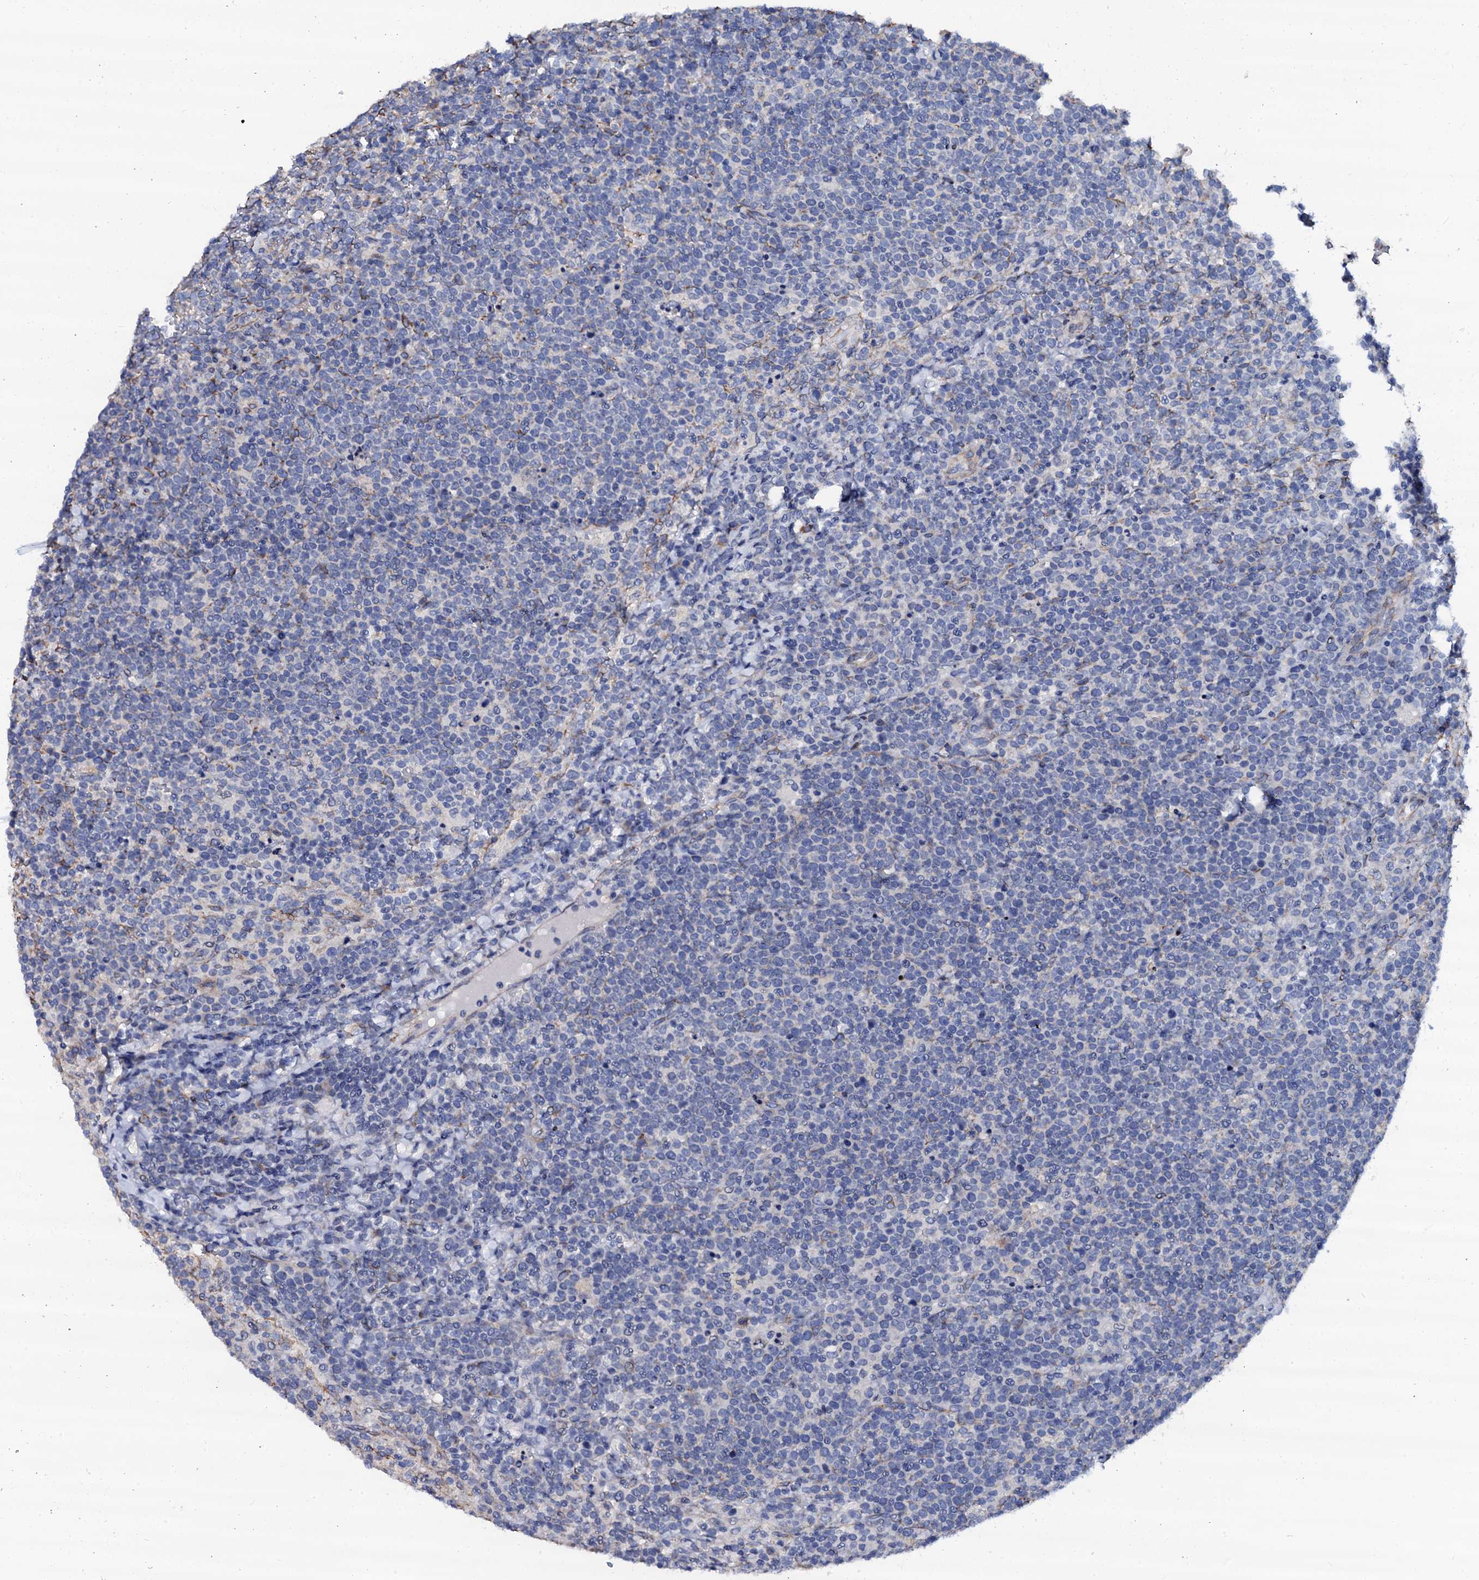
{"staining": {"intensity": "negative", "quantity": "none", "location": "none"}, "tissue": "lymphoma", "cell_type": "Tumor cells", "image_type": "cancer", "snomed": [{"axis": "morphology", "description": "Malignant lymphoma, non-Hodgkin's type, High grade"}, {"axis": "topography", "description": "Lymph node"}], "caption": "Immunohistochemistry (IHC) histopathology image of high-grade malignant lymphoma, non-Hodgkin's type stained for a protein (brown), which shows no staining in tumor cells.", "gene": "AKAP3", "patient": {"sex": "male", "age": 61}}